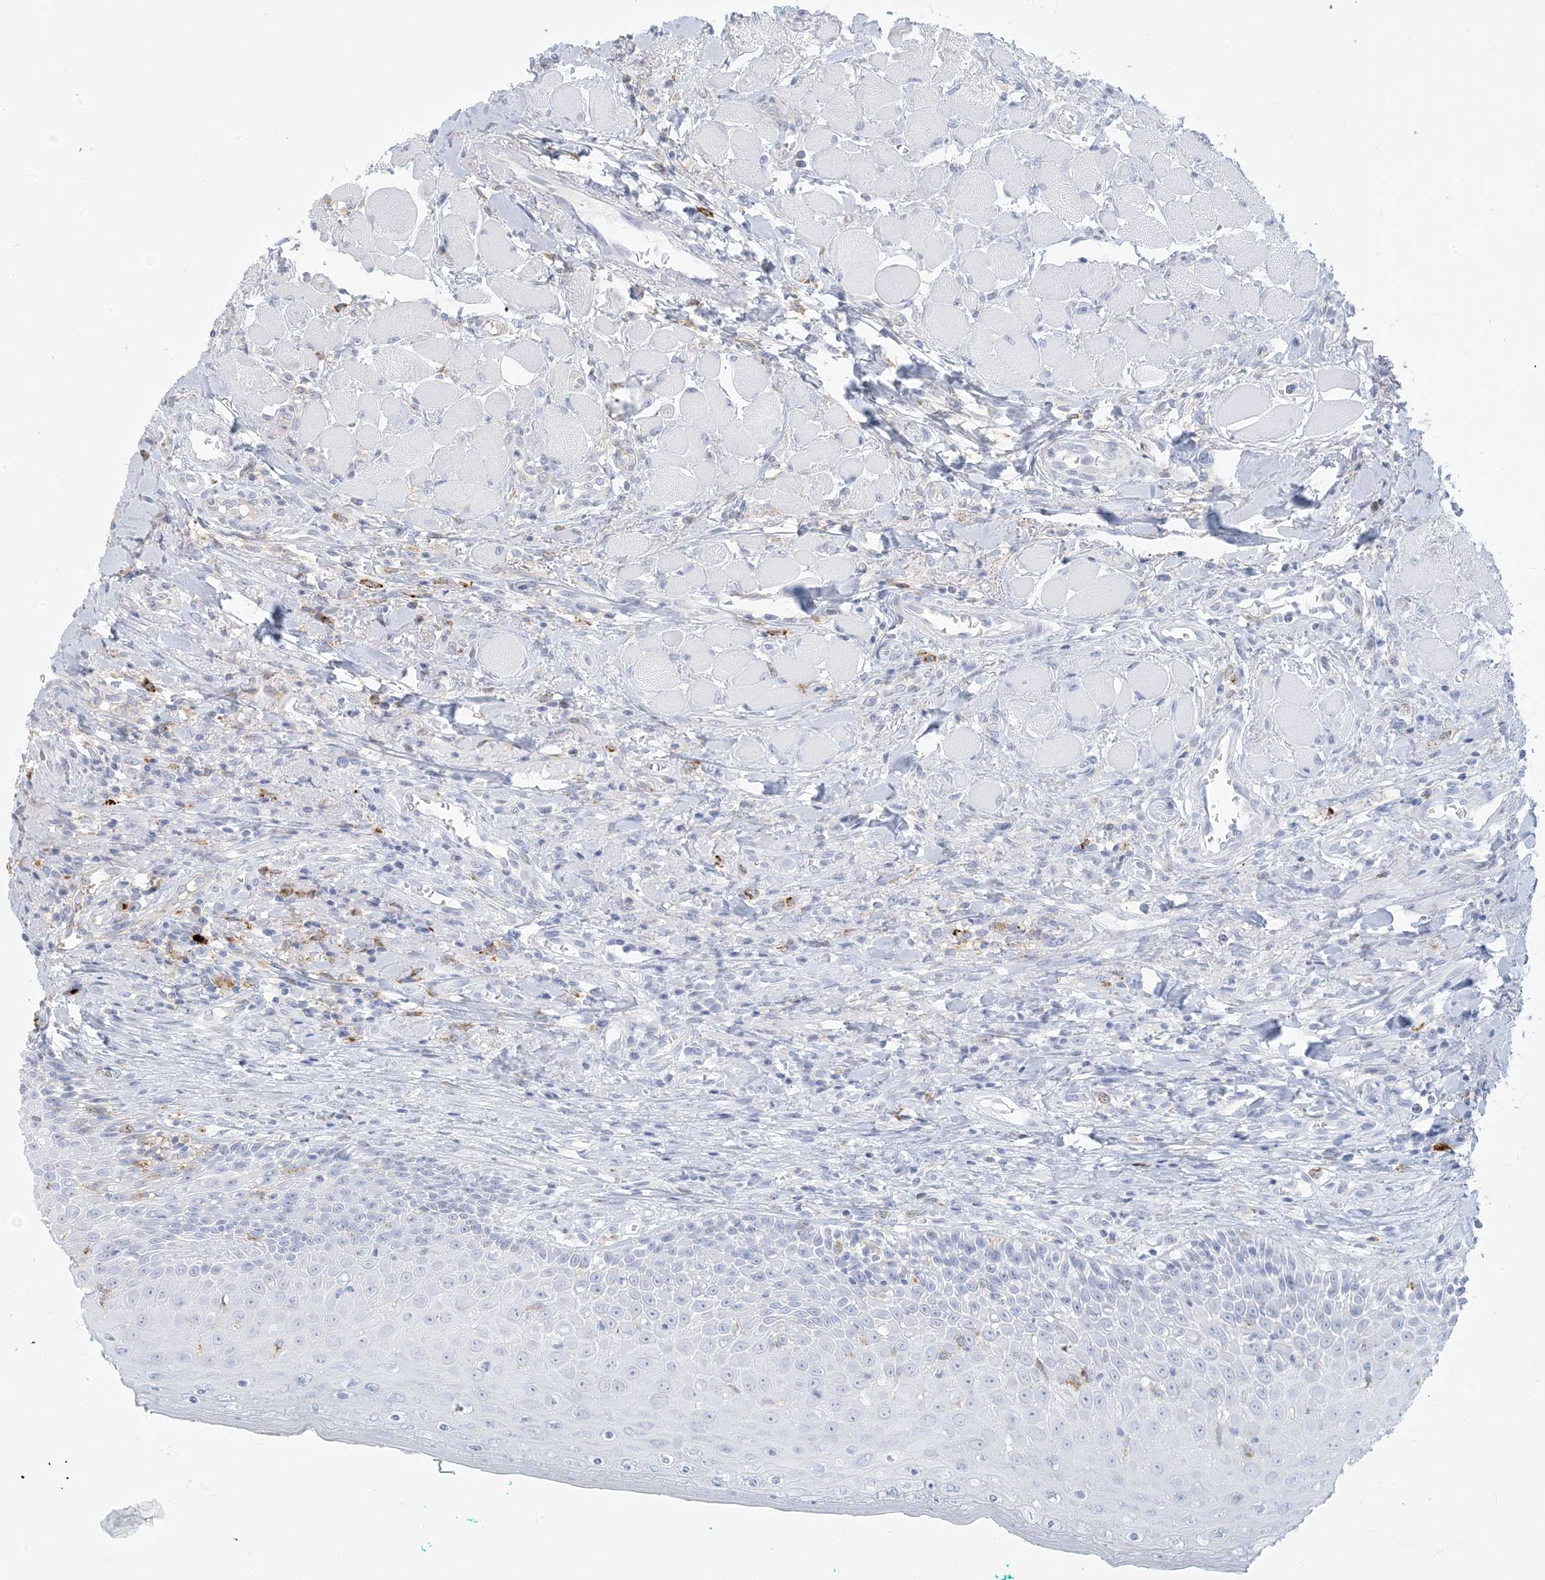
{"staining": {"intensity": "negative", "quantity": "none", "location": "none"}, "tissue": "oral mucosa", "cell_type": "Squamous epithelial cells", "image_type": "normal", "snomed": [{"axis": "morphology", "description": "Normal tissue, NOS"}, {"axis": "topography", "description": "Oral tissue"}], "caption": "This is a micrograph of IHC staining of unremarkable oral mucosa, which shows no positivity in squamous epithelial cells. (Brightfield microscopy of DAB (3,3'-diaminobenzidine) immunohistochemistry (IHC) at high magnification).", "gene": "HLA", "patient": {"sex": "female", "age": 70}}